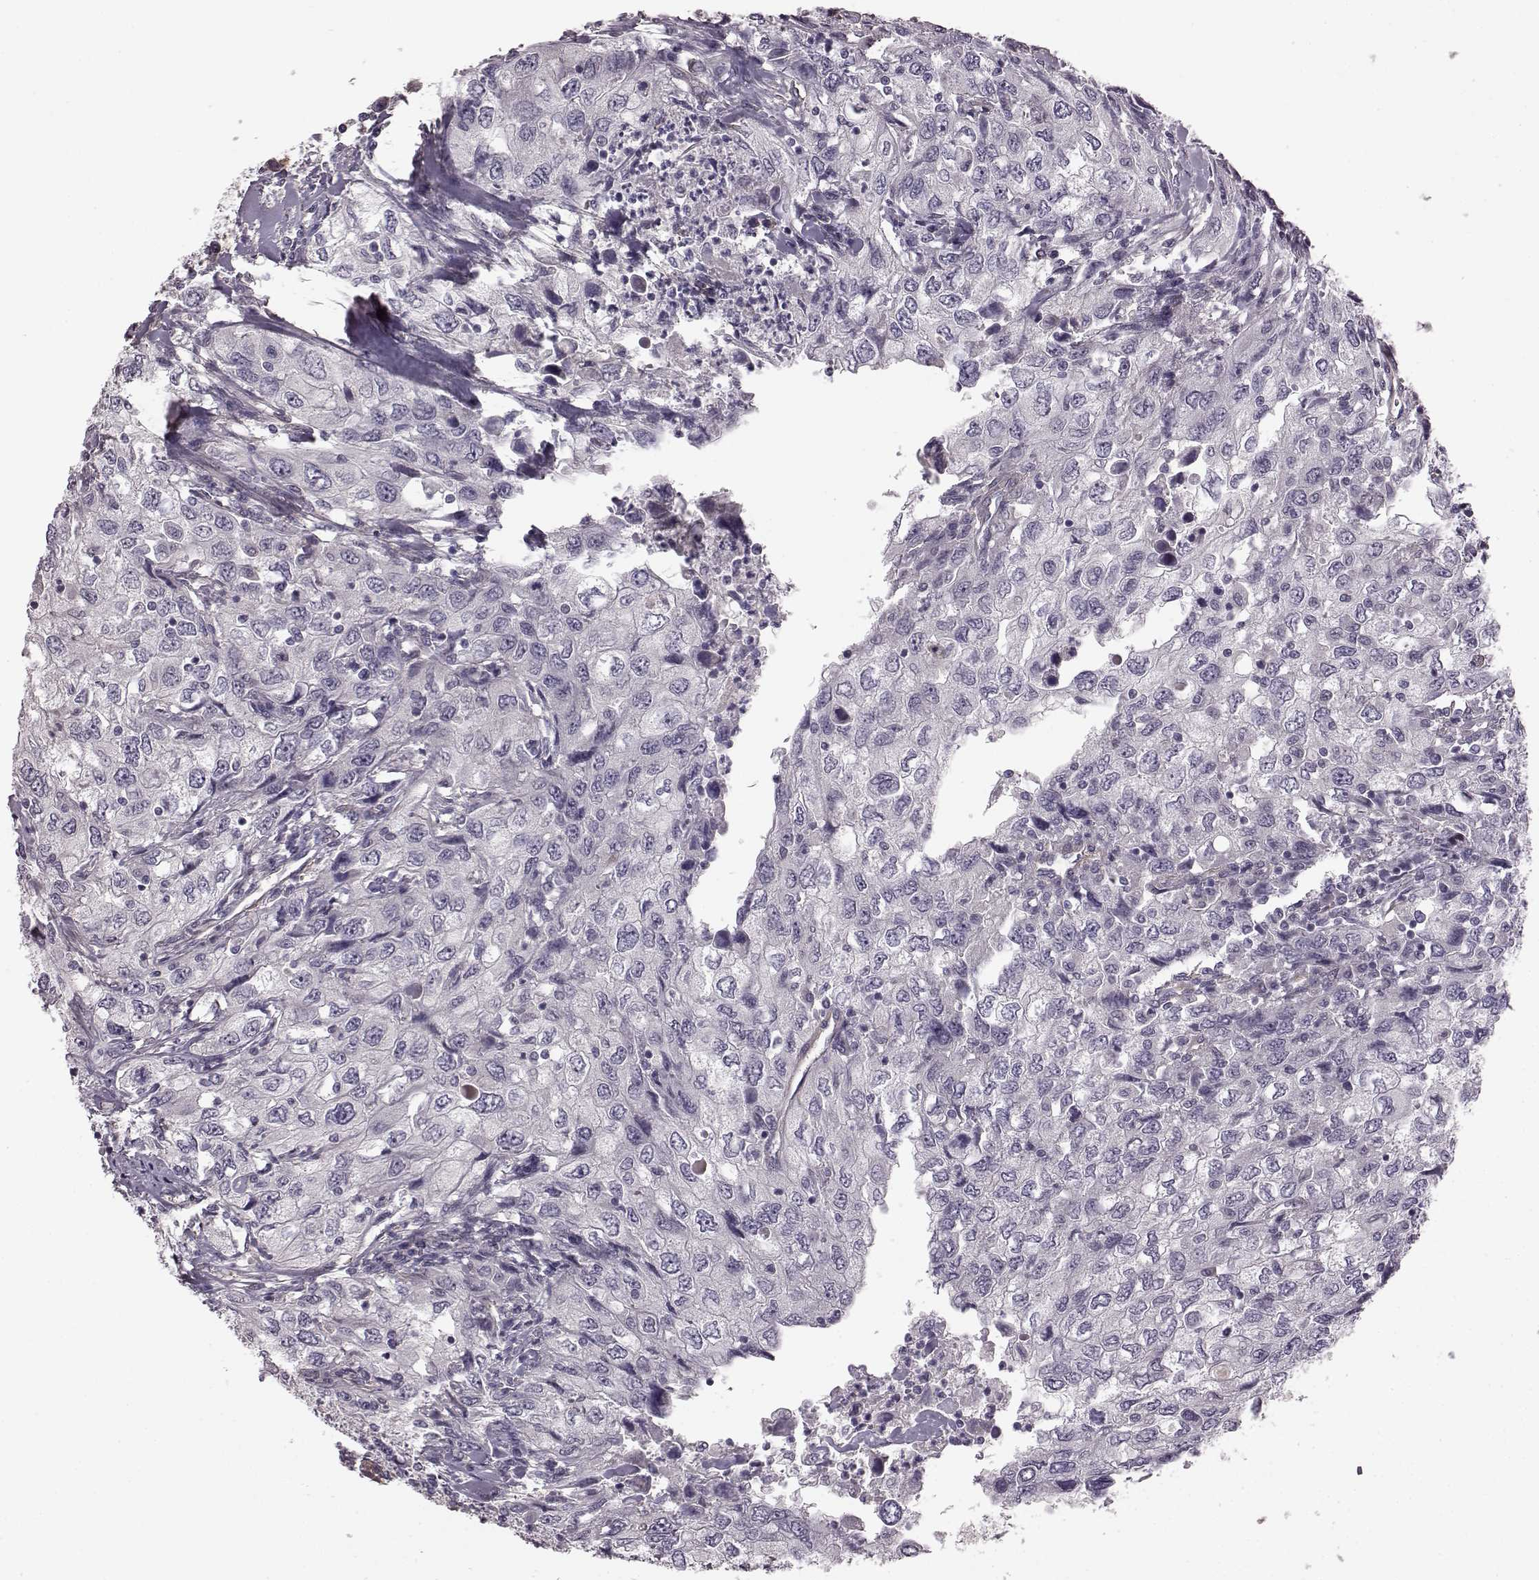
{"staining": {"intensity": "negative", "quantity": "none", "location": "none"}, "tissue": "urothelial cancer", "cell_type": "Tumor cells", "image_type": "cancer", "snomed": [{"axis": "morphology", "description": "Urothelial carcinoma, High grade"}, {"axis": "topography", "description": "Urinary bladder"}], "caption": "High power microscopy image of an immunohistochemistry (IHC) micrograph of urothelial cancer, revealing no significant positivity in tumor cells. (IHC, brightfield microscopy, high magnification).", "gene": "GRK1", "patient": {"sex": "male", "age": 76}}